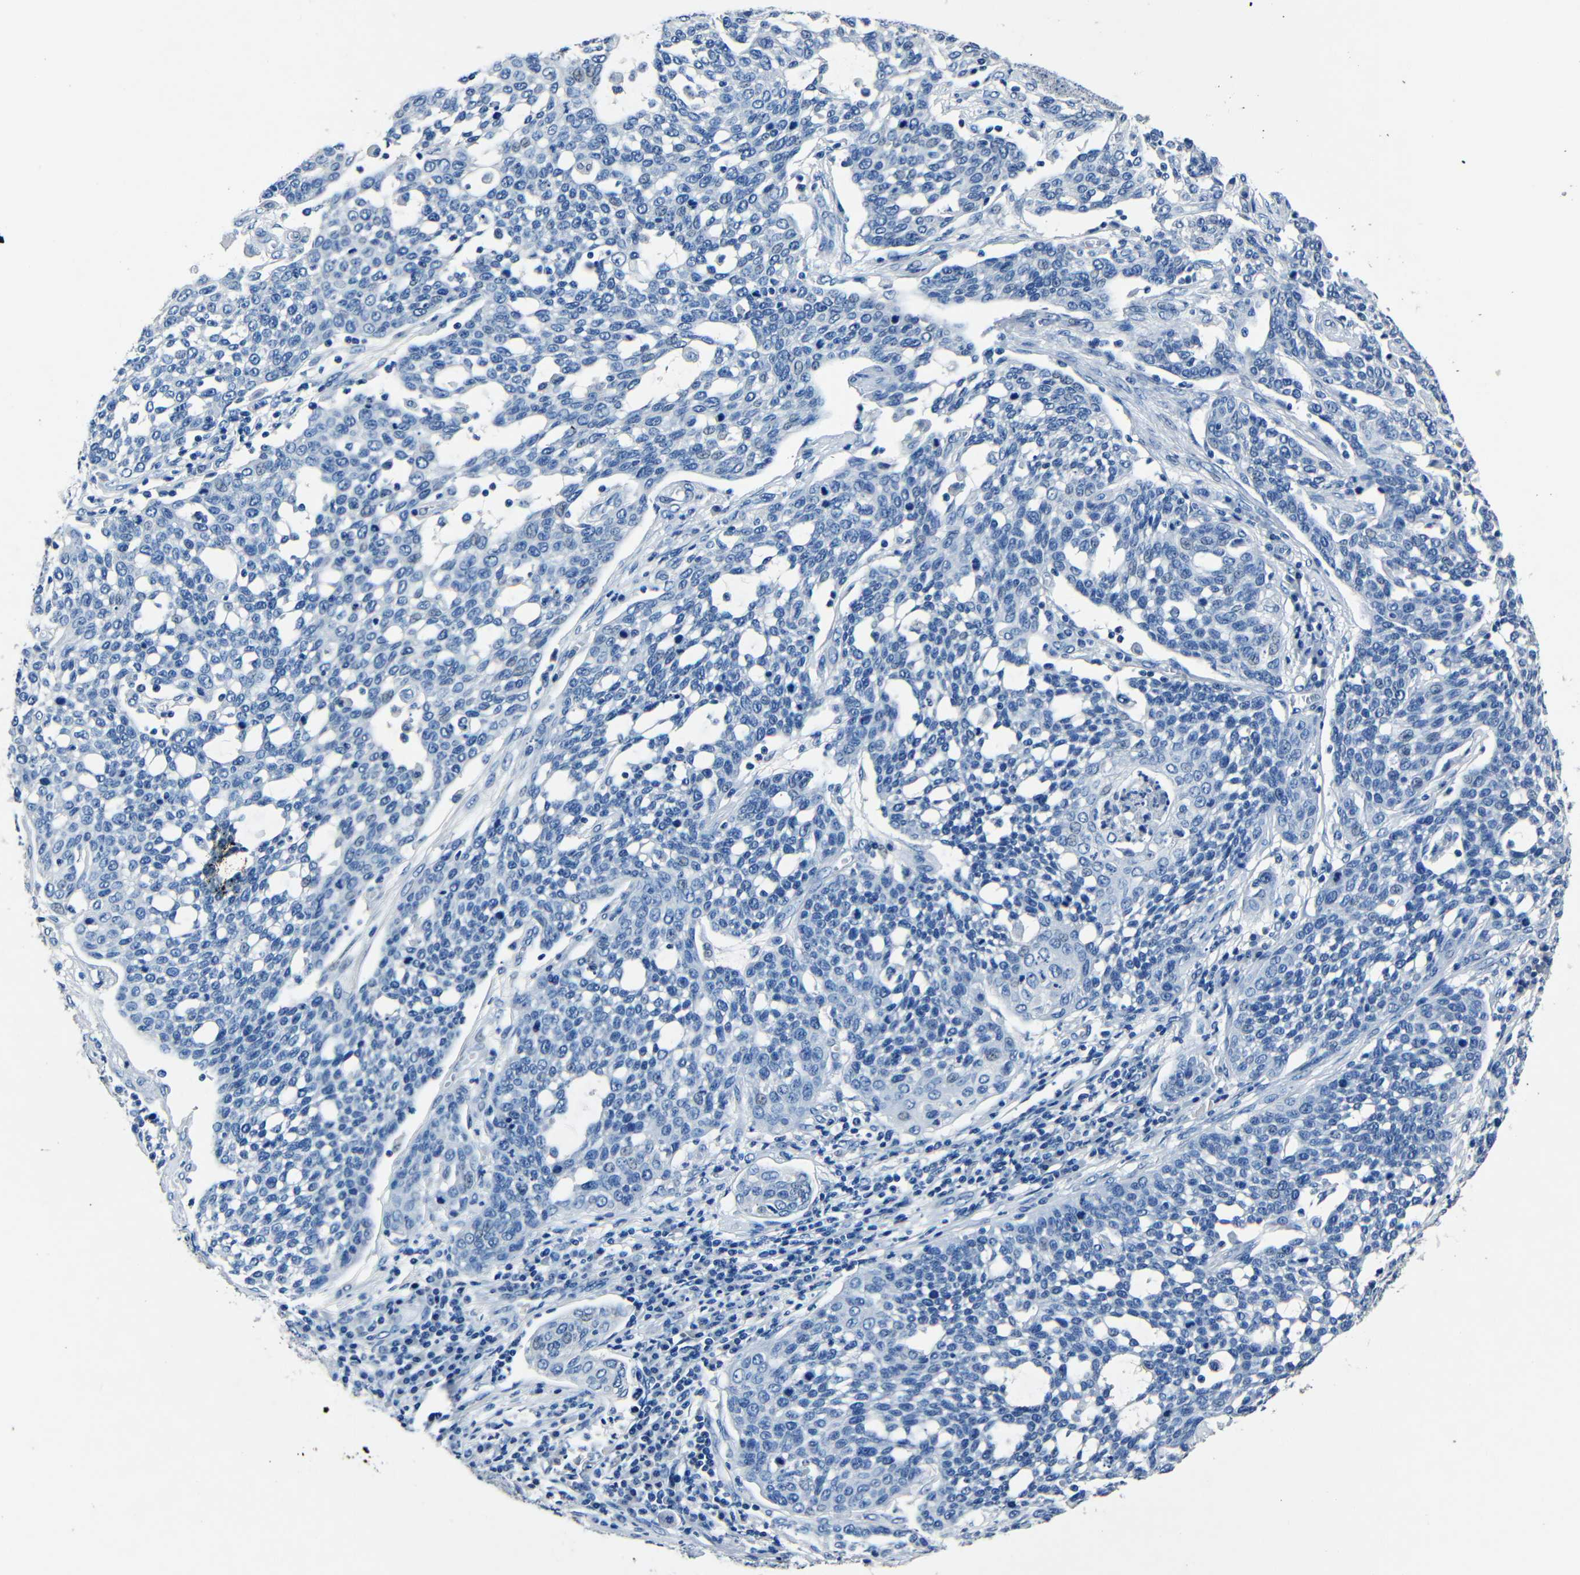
{"staining": {"intensity": "negative", "quantity": "none", "location": "none"}, "tissue": "cervical cancer", "cell_type": "Tumor cells", "image_type": "cancer", "snomed": [{"axis": "morphology", "description": "Squamous cell carcinoma, NOS"}, {"axis": "topography", "description": "Cervix"}], "caption": "Micrograph shows no significant protein positivity in tumor cells of cervical cancer (squamous cell carcinoma).", "gene": "NCMAP", "patient": {"sex": "female", "age": 34}}